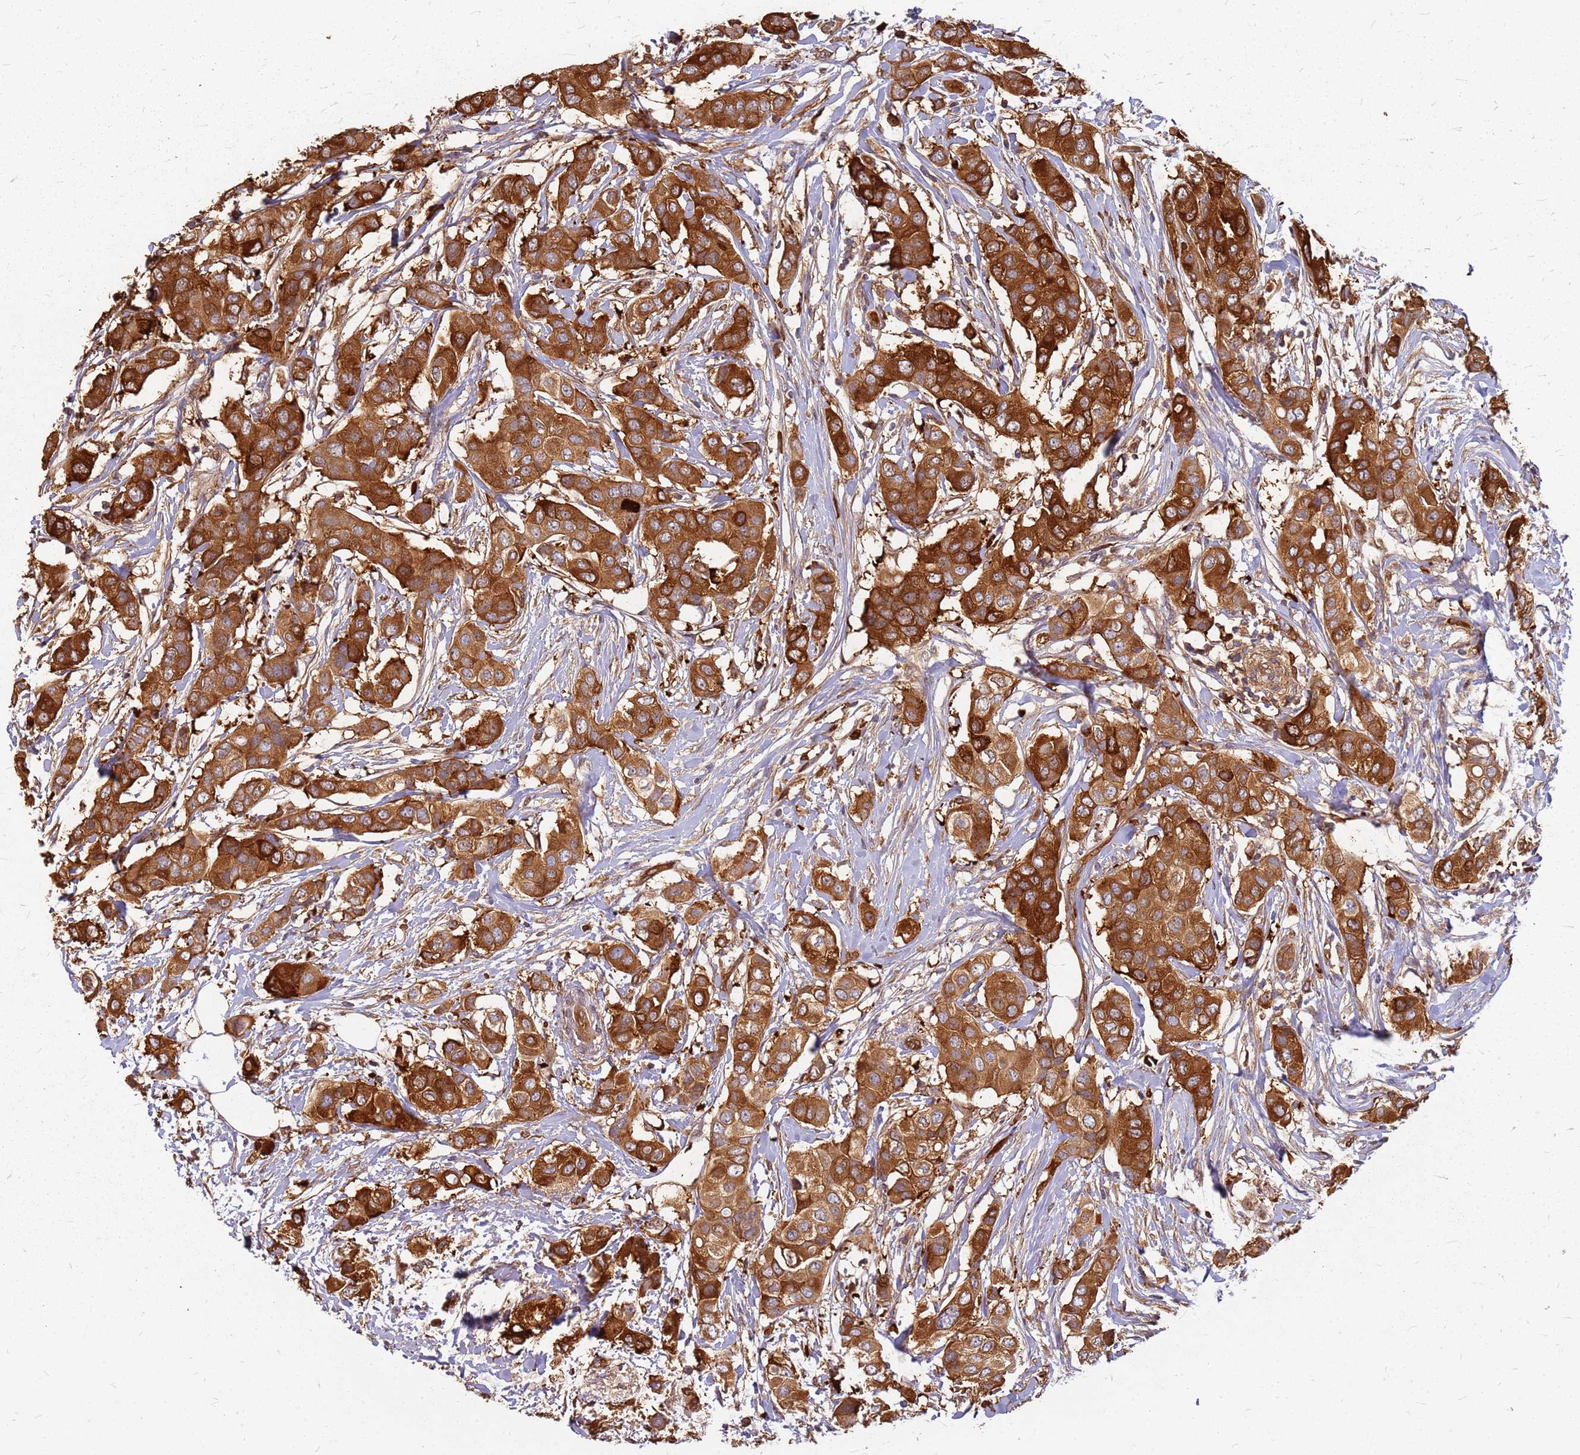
{"staining": {"intensity": "strong", "quantity": ">75%", "location": "cytoplasmic/membranous"}, "tissue": "breast cancer", "cell_type": "Tumor cells", "image_type": "cancer", "snomed": [{"axis": "morphology", "description": "Lobular carcinoma"}, {"axis": "topography", "description": "Breast"}], "caption": "A high-resolution photomicrograph shows immunohistochemistry (IHC) staining of breast cancer (lobular carcinoma), which demonstrates strong cytoplasmic/membranous expression in approximately >75% of tumor cells. (Brightfield microscopy of DAB IHC at high magnification).", "gene": "HDX", "patient": {"sex": "female", "age": 51}}